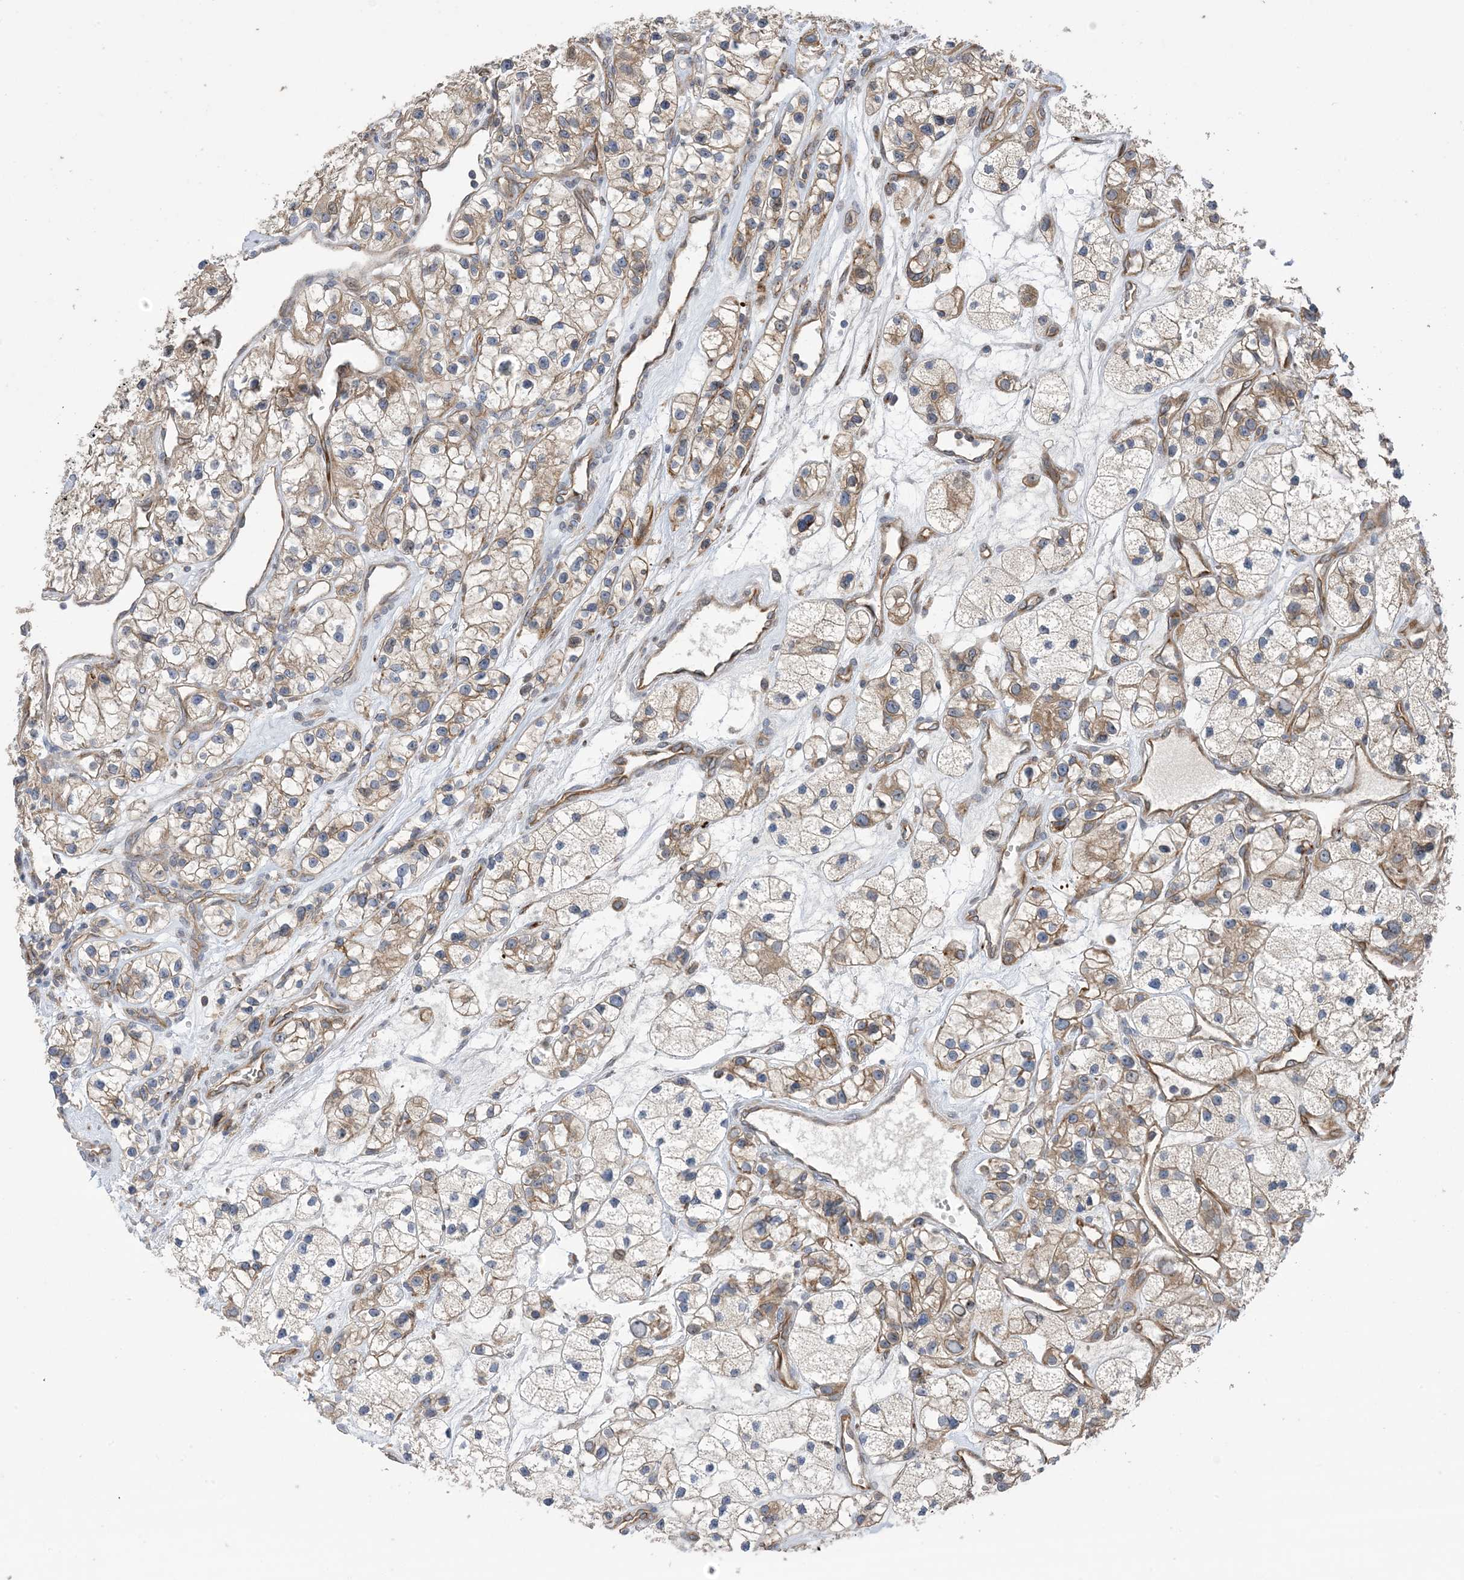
{"staining": {"intensity": "moderate", "quantity": "25%-75%", "location": "cytoplasmic/membranous"}, "tissue": "renal cancer", "cell_type": "Tumor cells", "image_type": "cancer", "snomed": [{"axis": "morphology", "description": "Adenocarcinoma, NOS"}, {"axis": "topography", "description": "Kidney"}], "caption": "A histopathology image of renal adenocarcinoma stained for a protein demonstrates moderate cytoplasmic/membranous brown staining in tumor cells.", "gene": "CLEC16A", "patient": {"sex": "female", "age": 57}}